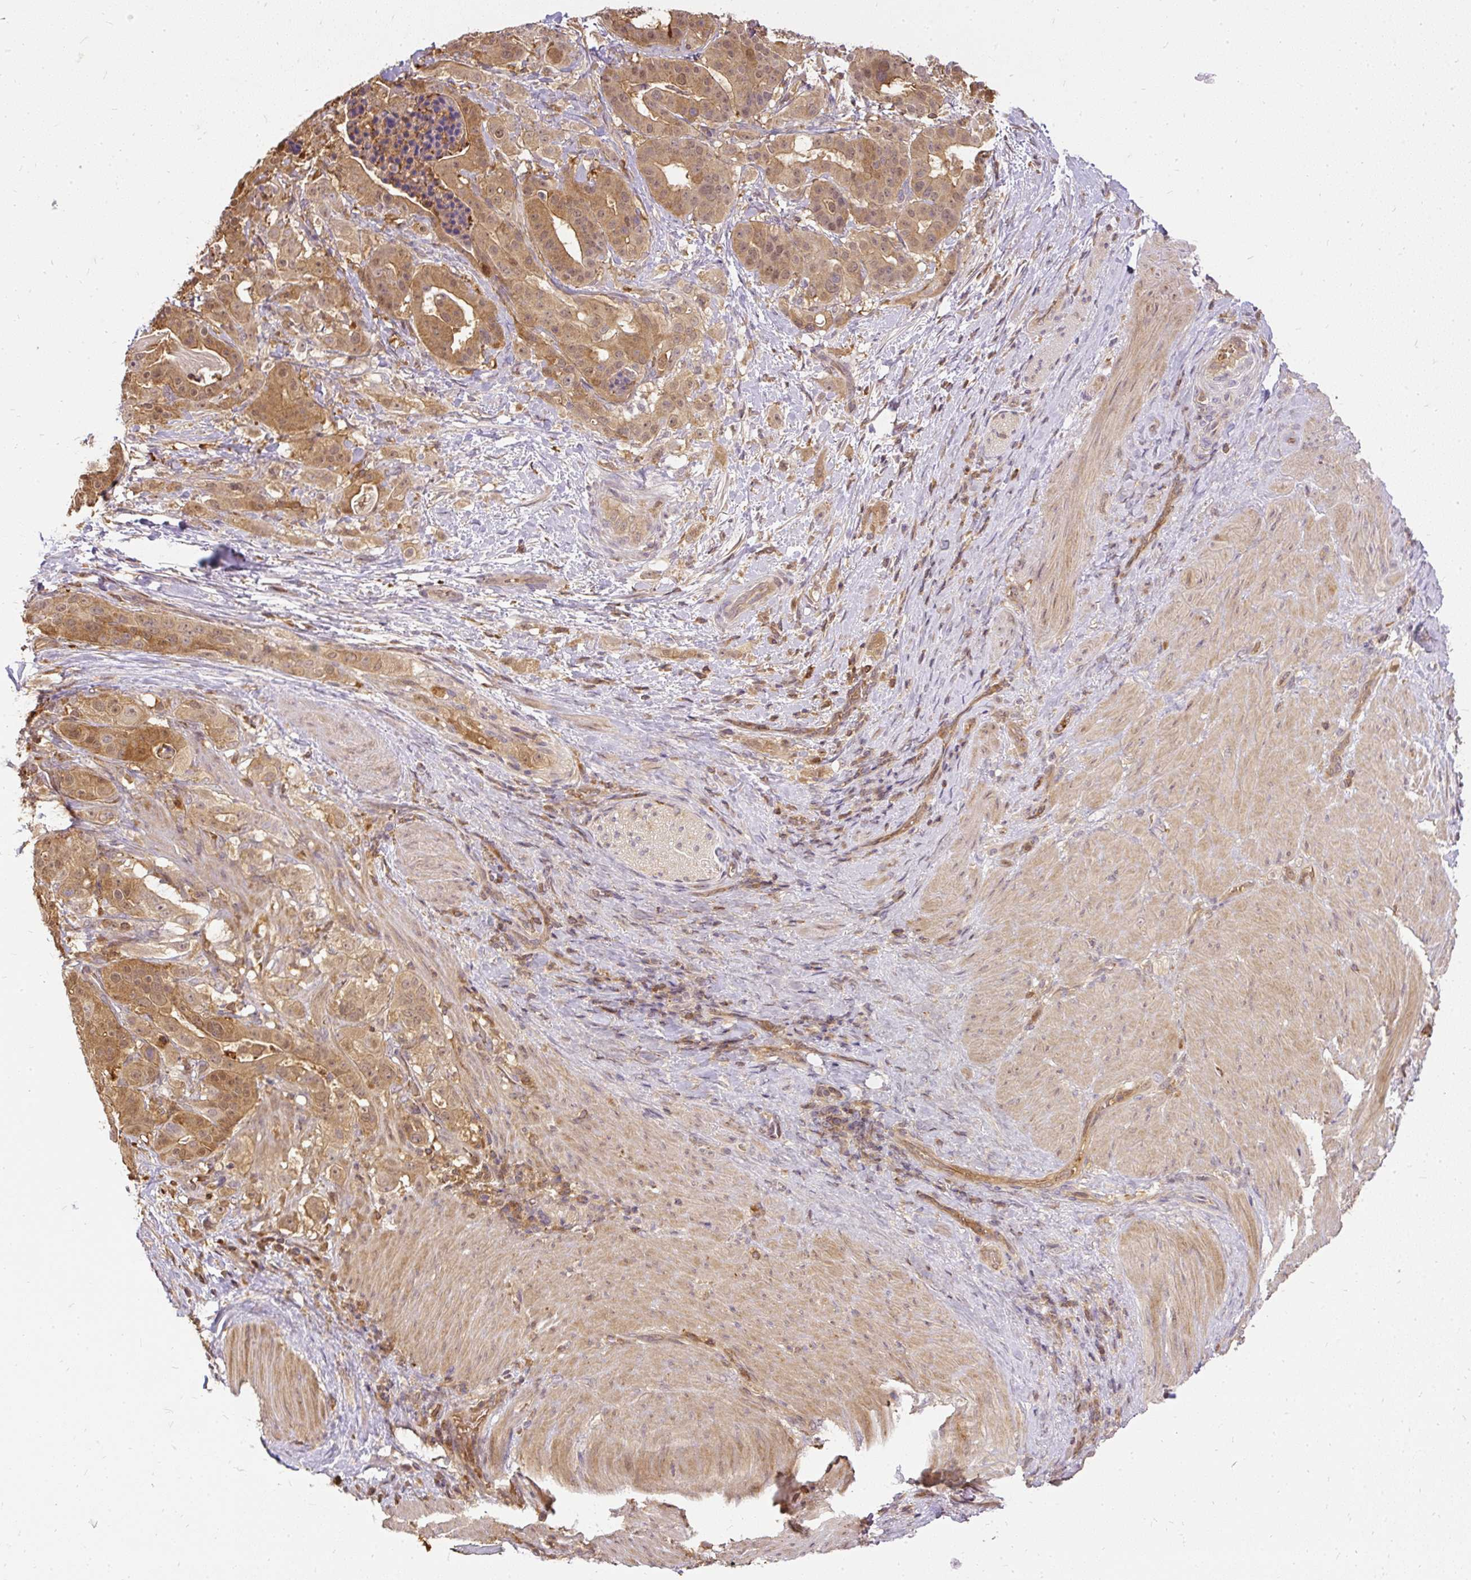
{"staining": {"intensity": "moderate", "quantity": ">75%", "location": "cytoplasmic/membranous,nuclear"}, "tissue": "stomach cancer", "cell_type": "Tumor cells", "image_type": "cancer", "snomed": [{"axis": "morphology", "description": "Adenocarcinoma, NOS"}, {"axis": "topography", "description": "Stomach"}], "caption": "Stomach adenocarcinoma tissue displays moderate cytoplasmic/membranous and nuclear expression in approximately >75% of tumor cells (Stains: DAB in brown, nuclei in blue, Microscopy: brightfield microscopy at high magnification).", "gene": "AP5S1", "patient": {"sex": "male", "age": 48}}